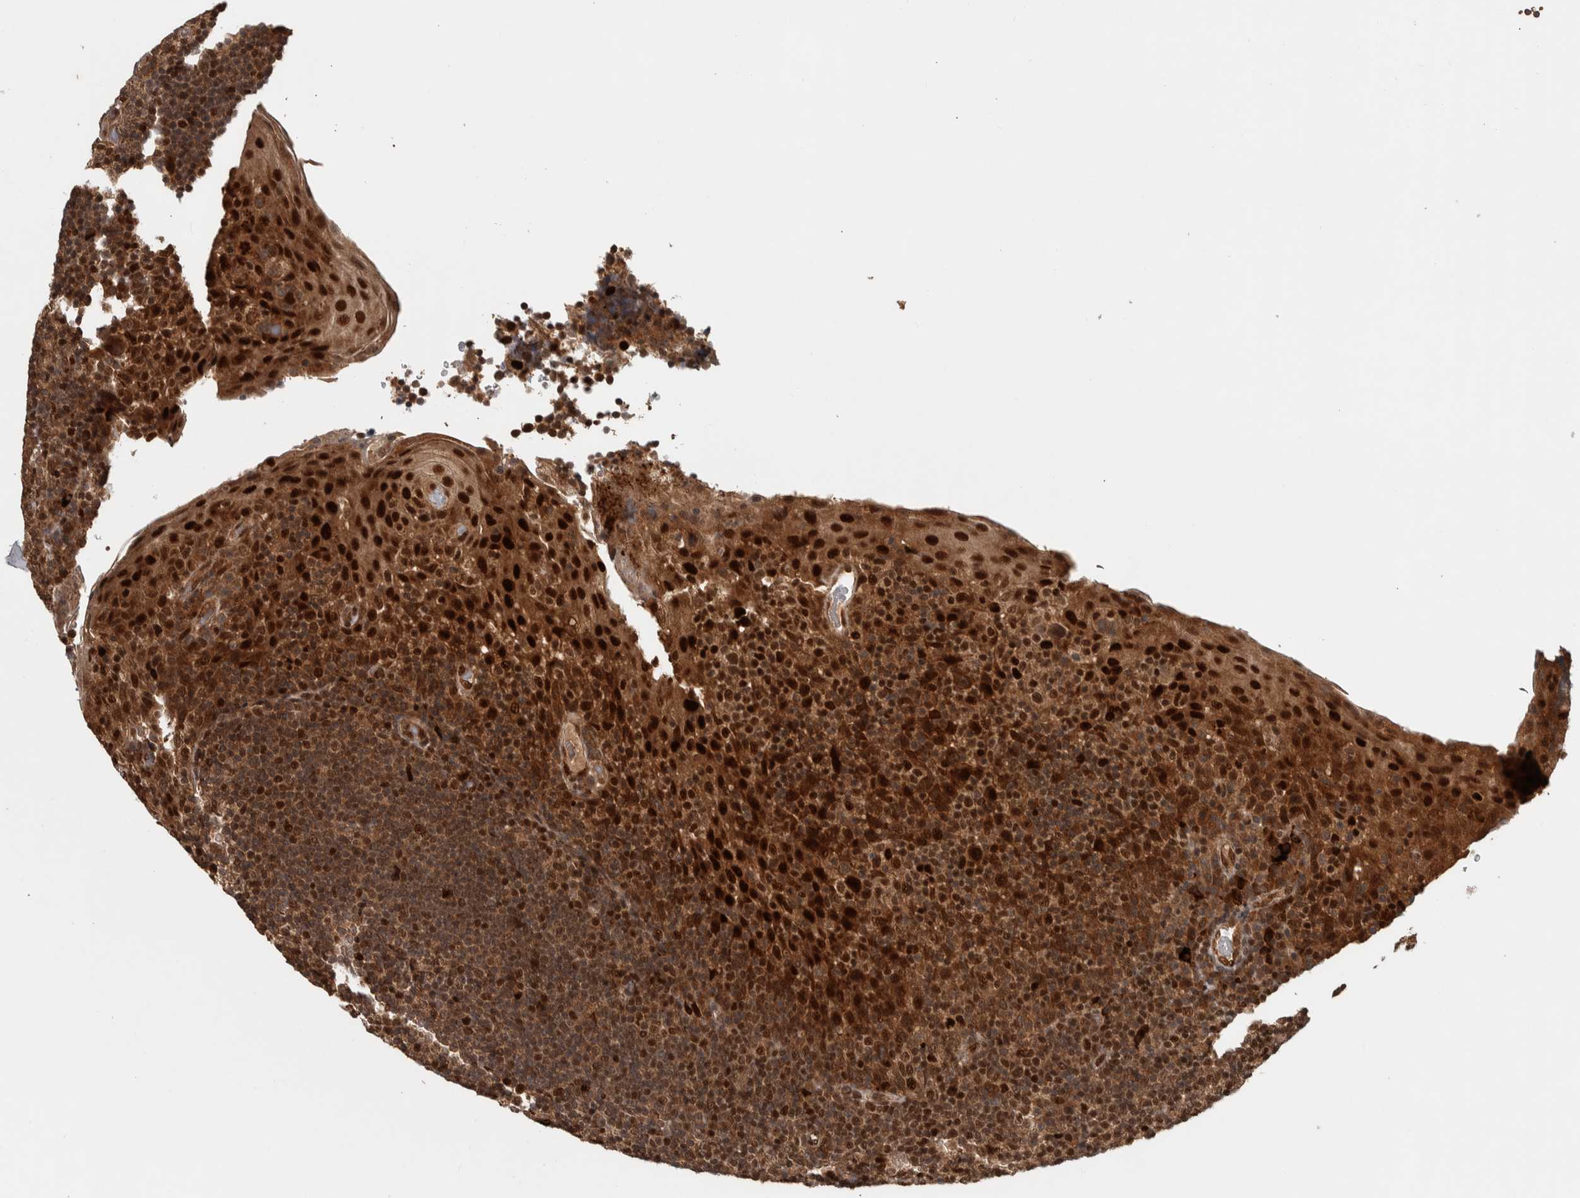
{"staining": {"intensity": "moderate", "quantity": ">75%", "location": "nuclear"}, "tissue": "tonsil", "cell_type": "Germinal center cells", "image_type": "normal", "snomed": [{"axis": "morphology", "description": "Normal tissue, NOS"}, {"axis": "topography", "description": "Tonsil"}], "caption": "A medium amount of moderate nuclear staining is present in approximately >75% of germinal center cells in benign tonsil.", "gene": "RPS6KA4", "patient": {"sex": "male", "age": 17}}